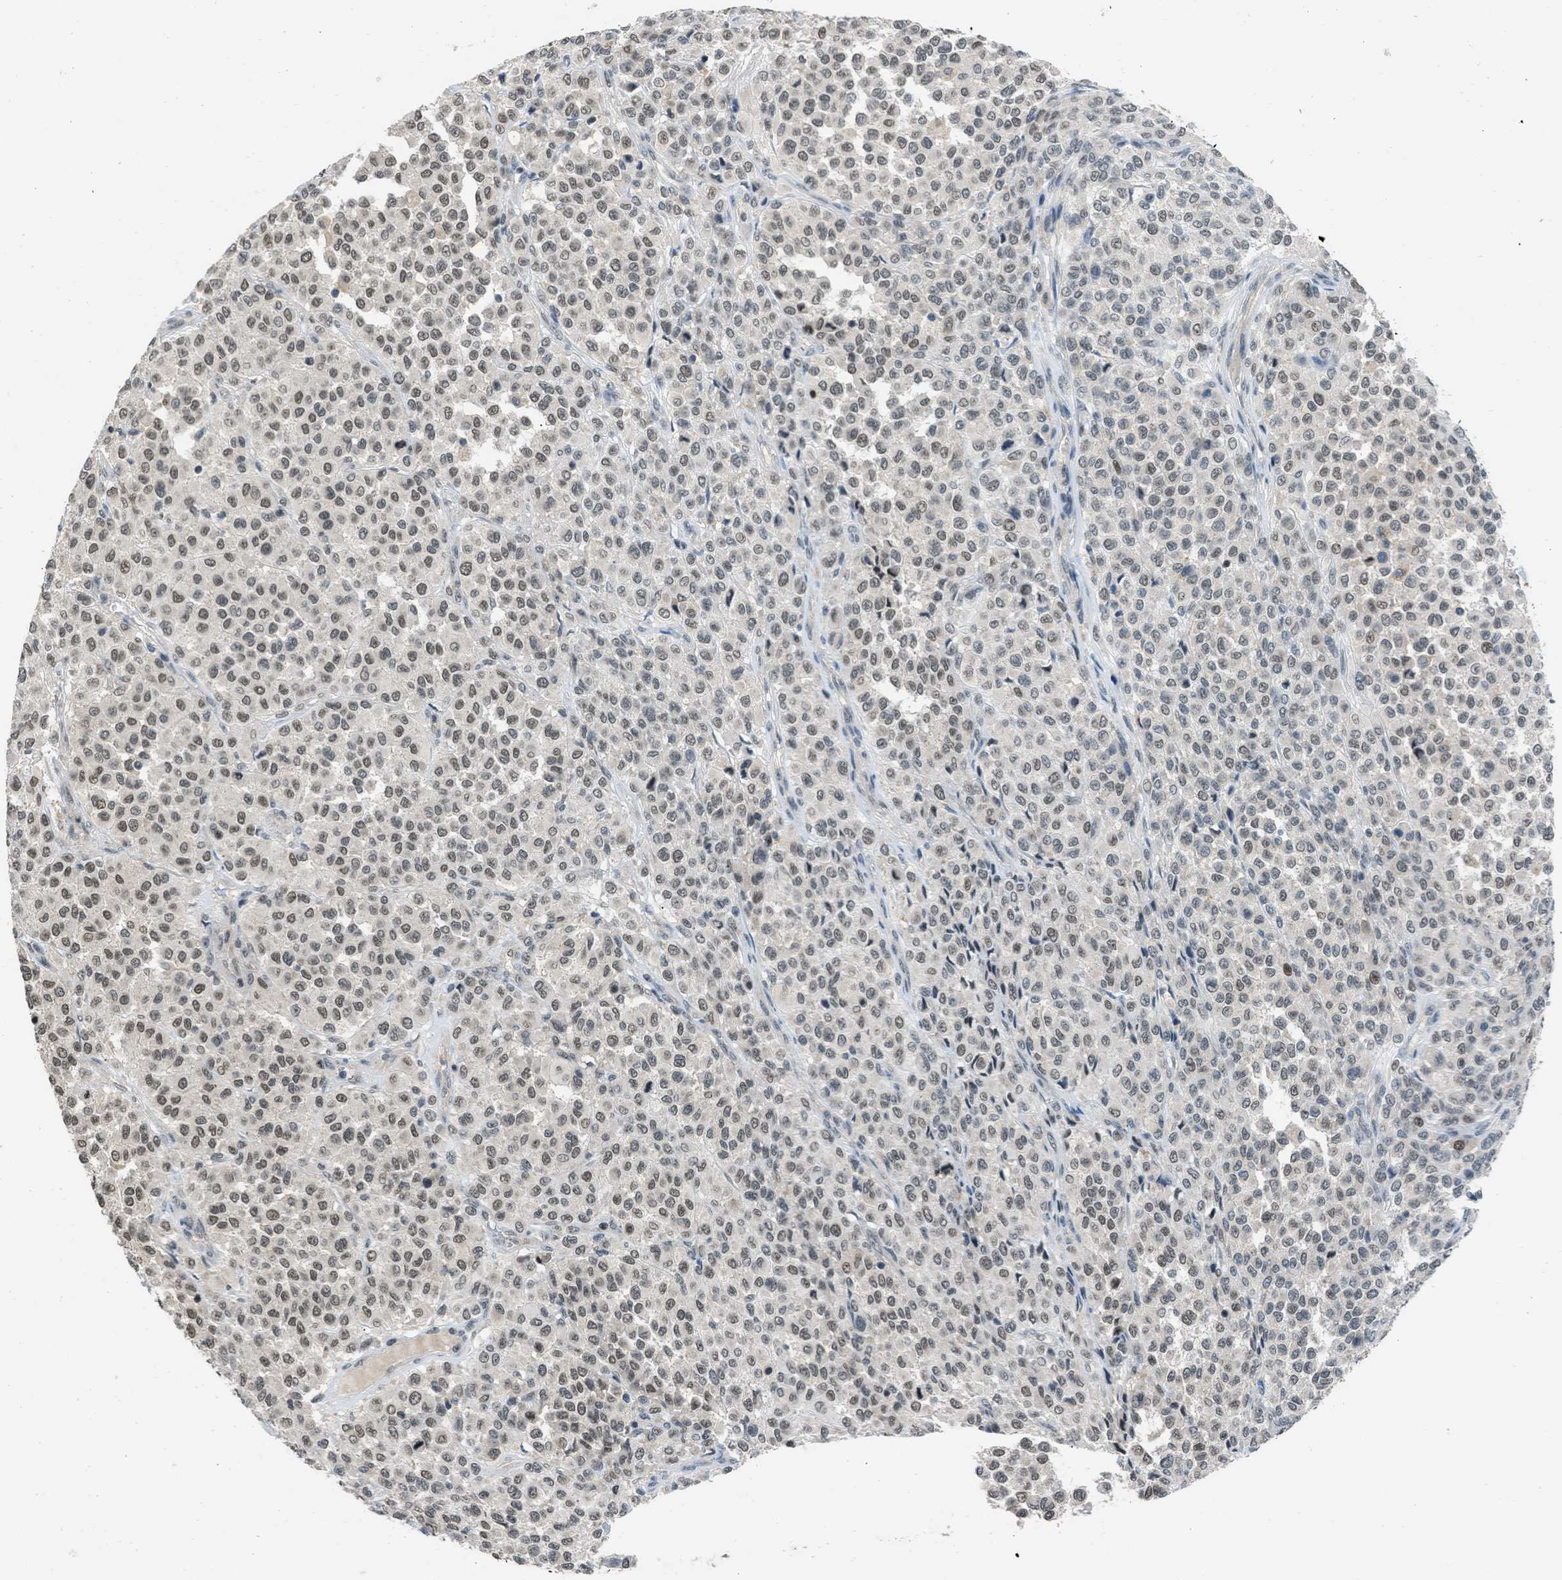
{"staining": {"intensity": "weak", "quantity": "25%-75%", "location": "nuclear"}, "tissue": "melanoma", "cell_type": "Tumor cells", "image_type": "cancer", "snomed": [{"axis": "morphology", "description": "Malignant melanoma, Metastatic site"}, {"axis": "topography", "description": "Pancreas"}], "caption": "Immunohistochemistry (IHC) staining of melanoma, which demonstrates low levels of weak nuclear positivity in about 25%-75% of tumor cells indicating weak nuclear protein expression. The staining was performed using DAB (3,3'-diaminobenzidine) (brown) for protein detection and nuclei were counterstained in hematoxylin (blue).", "gene": "TTBK2", "patient": {"sex": "female", "age": 30}}